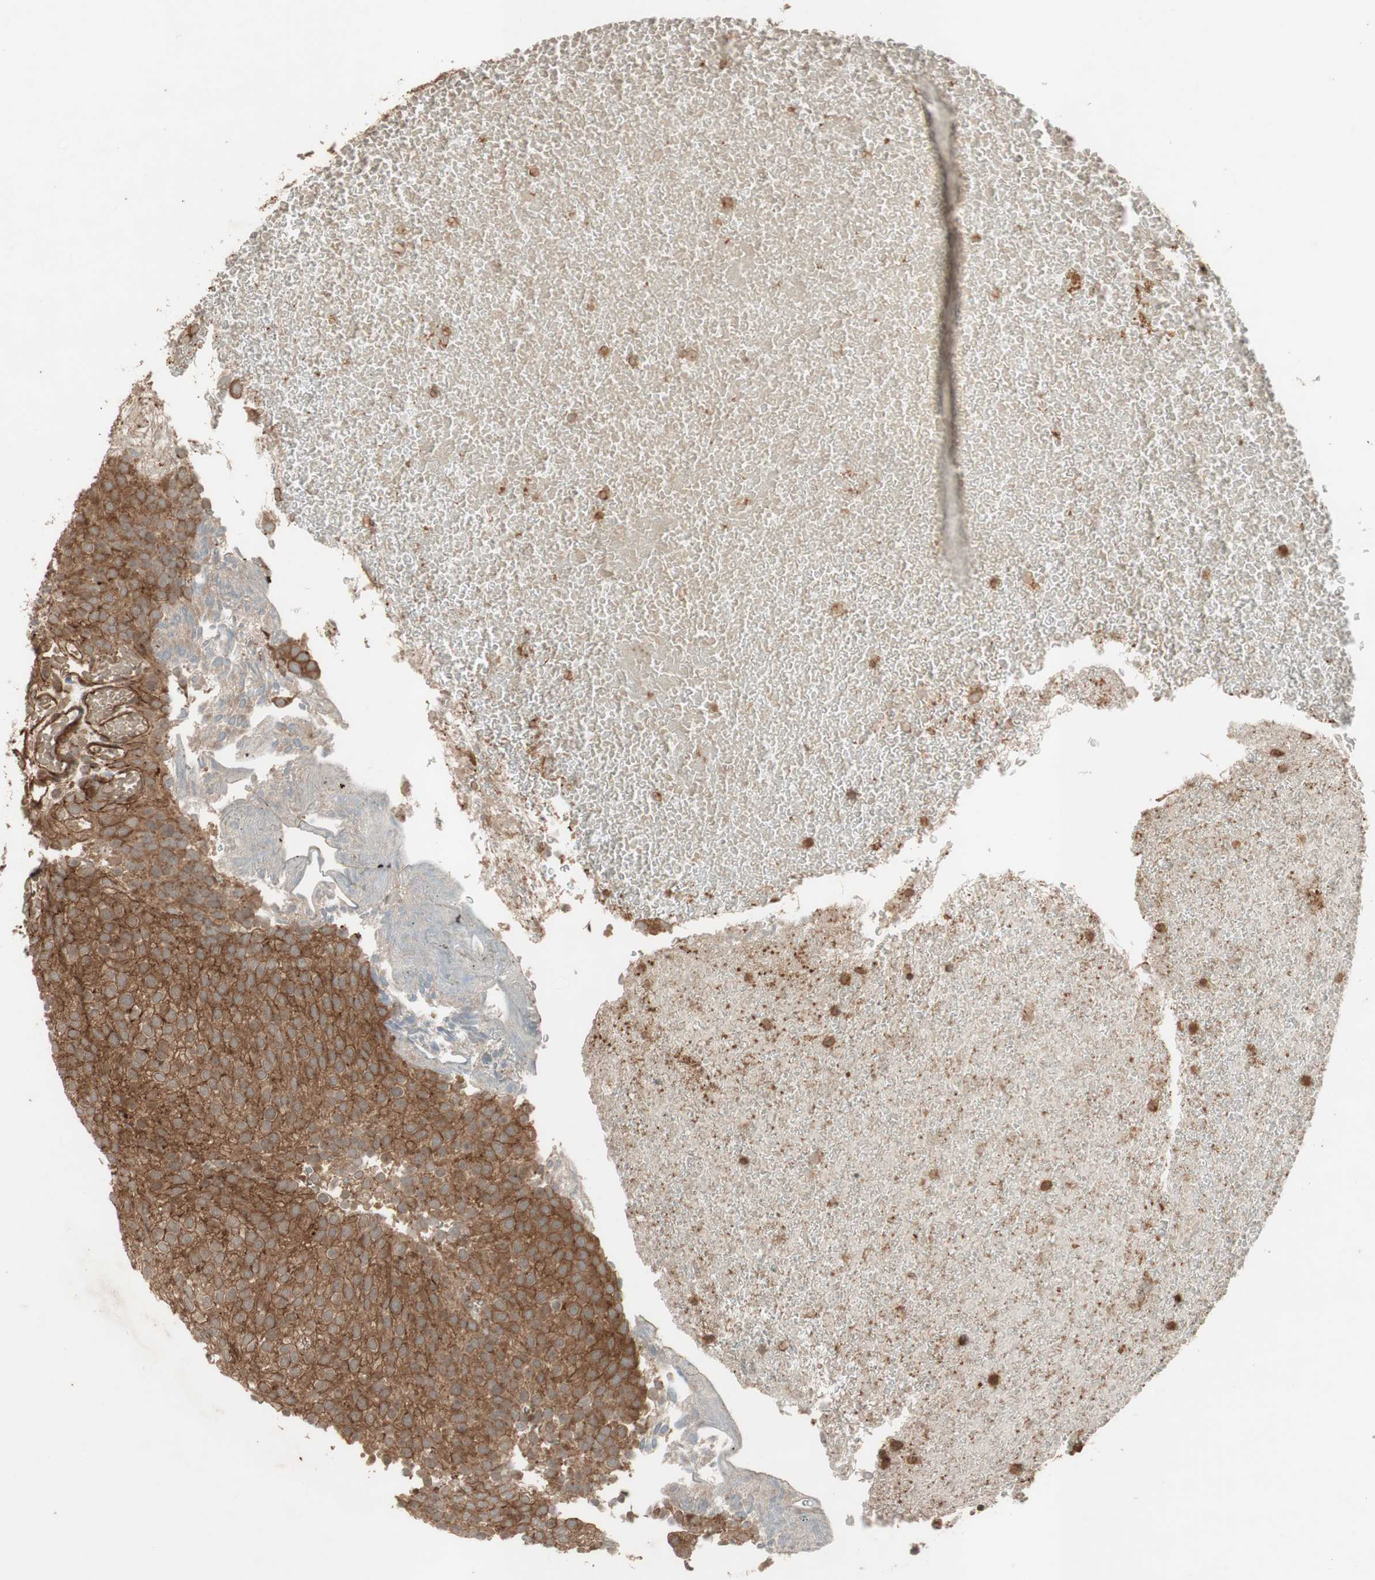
{"staining": {"intensity": "moderate", "quantity": ">75%", "location": "cytoplasmic/membranous"}, "tissue": "urothelial cancer", "cell_type": "Tumor cells", "image_type": "cancer", "snomed": [{"axis": "morphology", "description": "Urothelial carcinoma, Low grade"}, {"axis": "topography", "description": "Urinary bladder"}], "caption": "Urothelial cancer was stained to show a protein in brown. There is medium levels of moderate cytoplasmic/membranous expression in about >75% of tumor cells.", "gene": "EPHA8", "patient": {"sex": "male", "age": 78}}